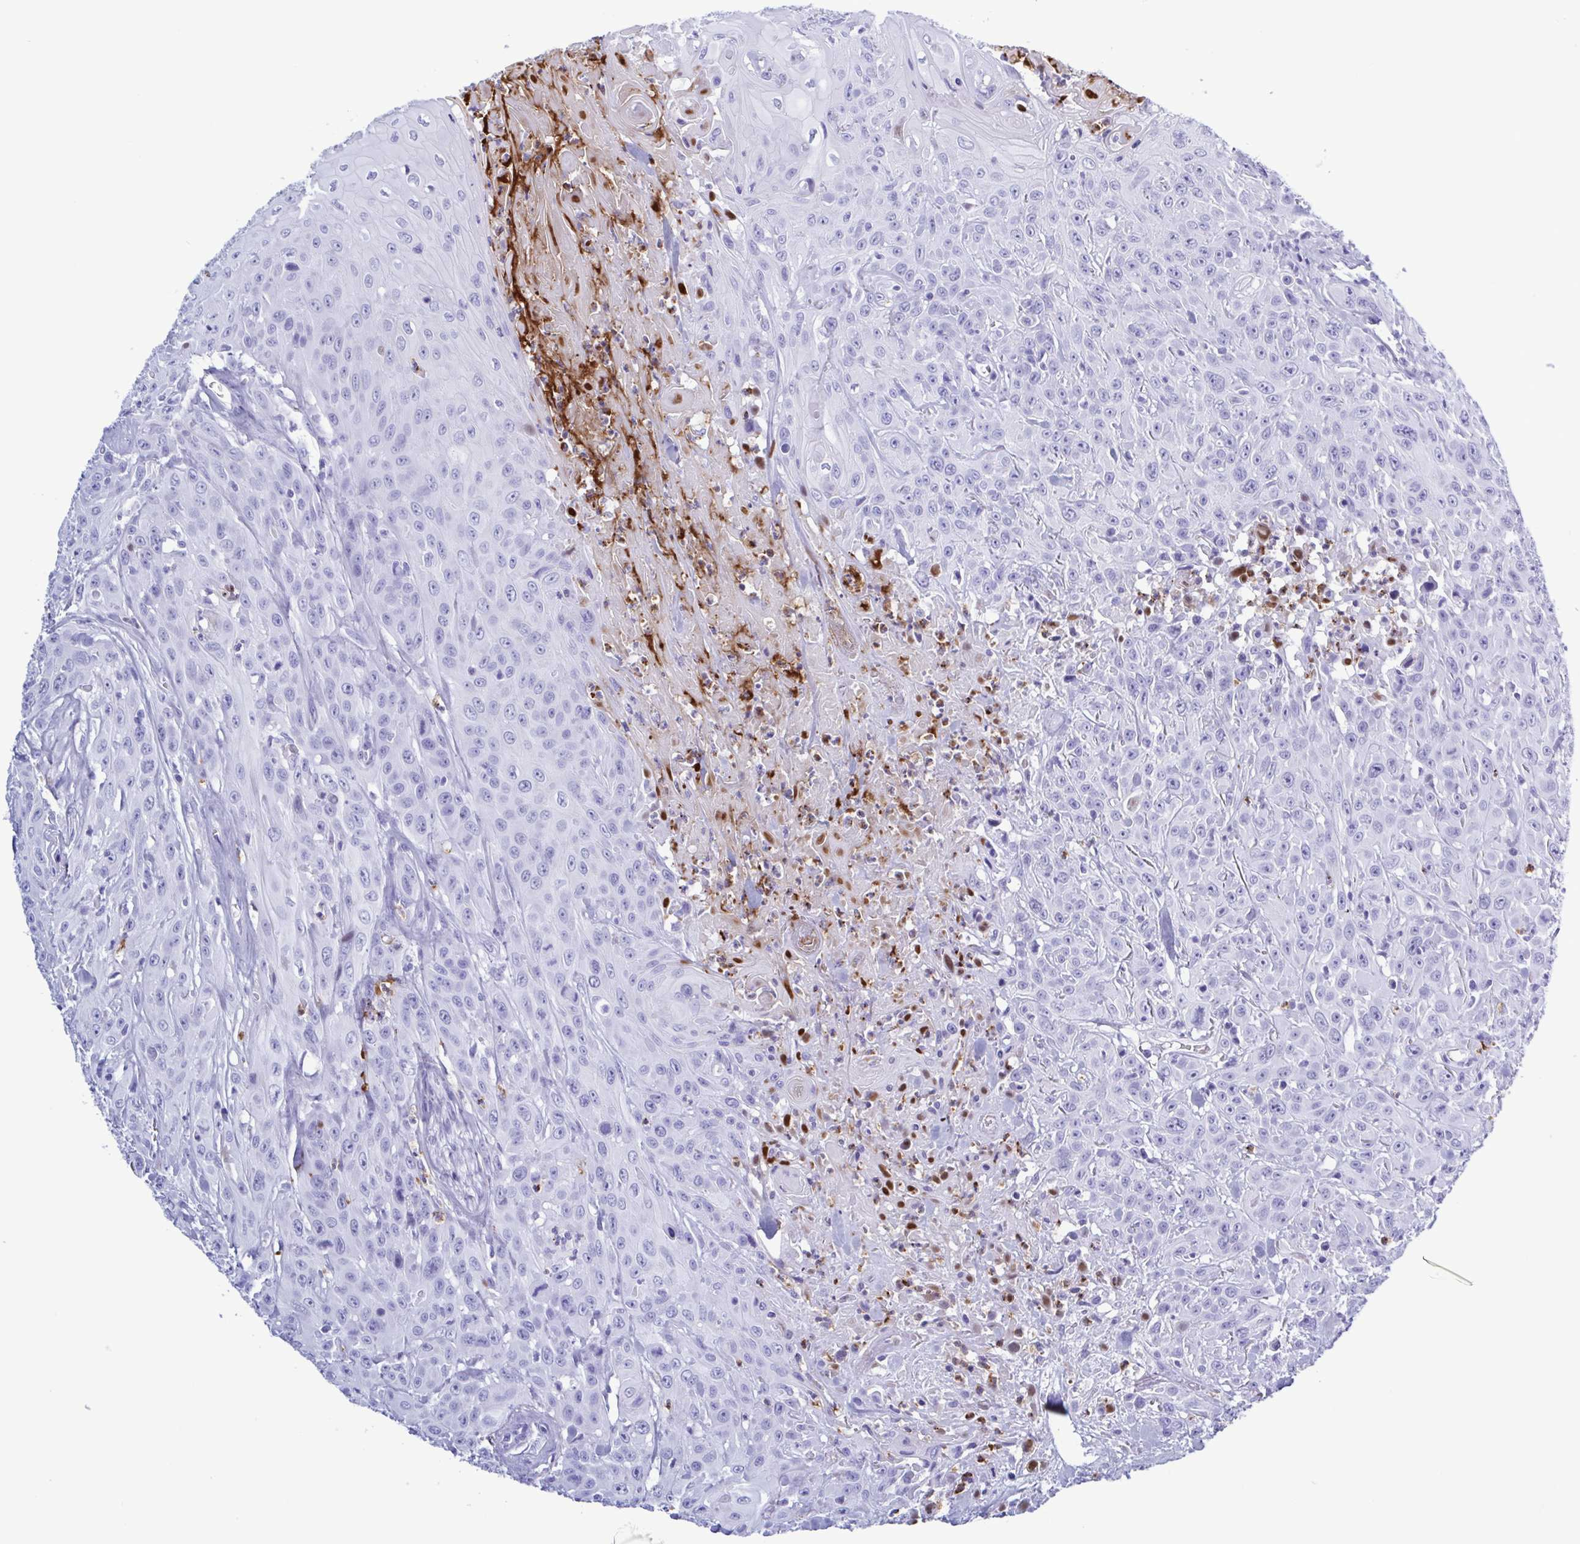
{"staining": {"intensity": "negative", "quantity": "none", "location": "none"}, "tissue": "head and neck cancer", "cell_type": "Tumor cells", "image_type": "cancer", "snomed": [{"axis": "morphology", "description": "Squamous cell carcinoma, NOS"}, {"axis": "topography", "description": "Skin"}, {"axis": "topography", "description": "Head-Neck"}], "caption": "Histopathology image shows no protein positivity in tumor cells of head and neck squamous cell carcinoma tissue. The staining is performed using DAB (3,3'-diaminobenzidine) brown chromogen with nuclei counter-stained in using hematoxylin.", "gene": "LTF", "patient": {"sex": "male", "age": 80}}